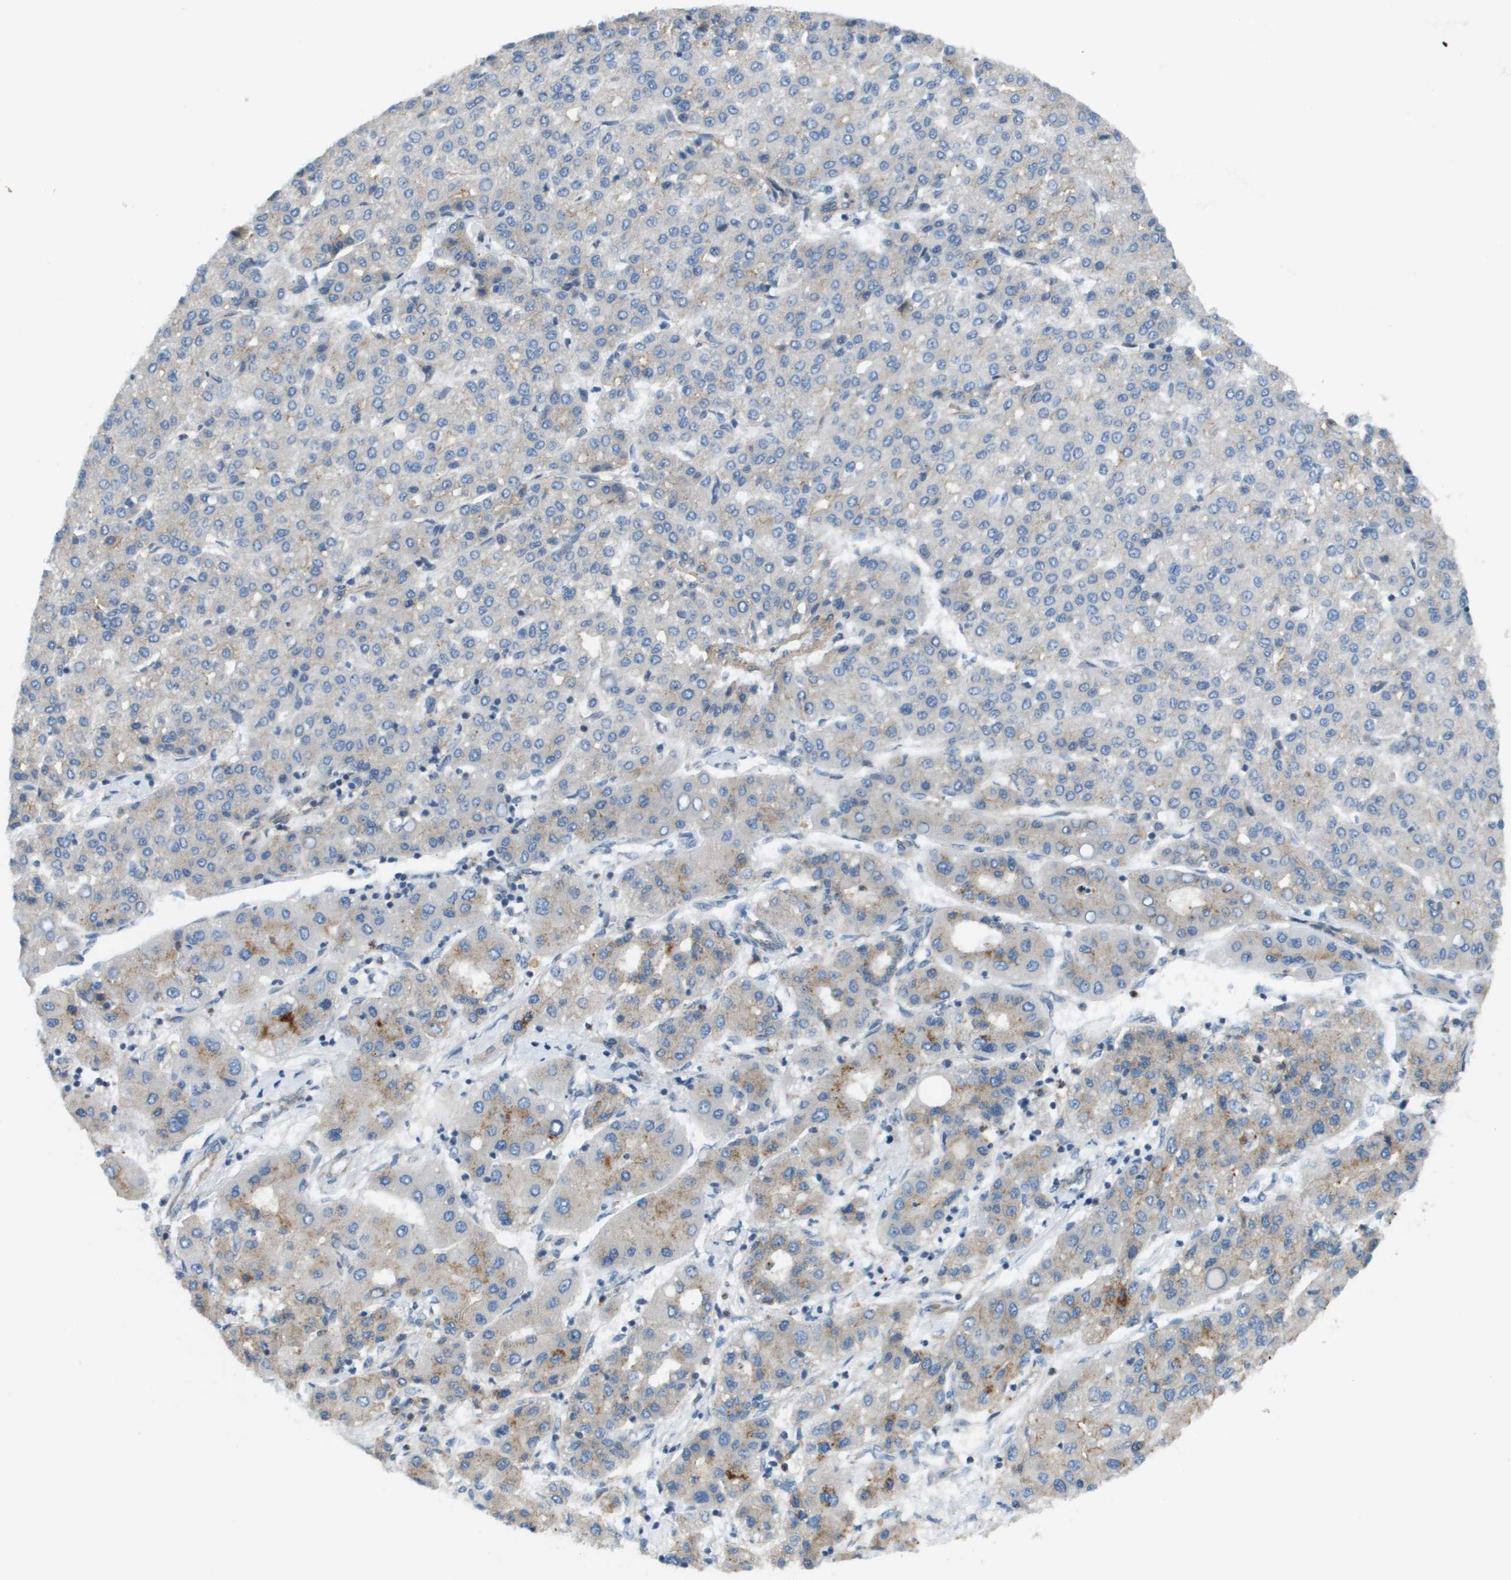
{"staining": {"intensity": "weak", "quantity": "25%-75%", "location": "cytoplasmic/membranous"}, "tissue": "liver cancer", "cell_type": "Tumor cells", "image_type": "cancer", "snomed": [{"axis": "morphology", "description": "Carcinoma, Hepatocellular, NOS"}, {"axis": "topography", "description": "Liver"}], "caption": "A high-resolution photomicrograph shows IHC staining of liver cancer, which displays weak cytoplasmic/membranous expression in approximately 25%-75% of tumor cells.", "gene": "MYH11", "patient": {"sex": "male", "age": 65}}